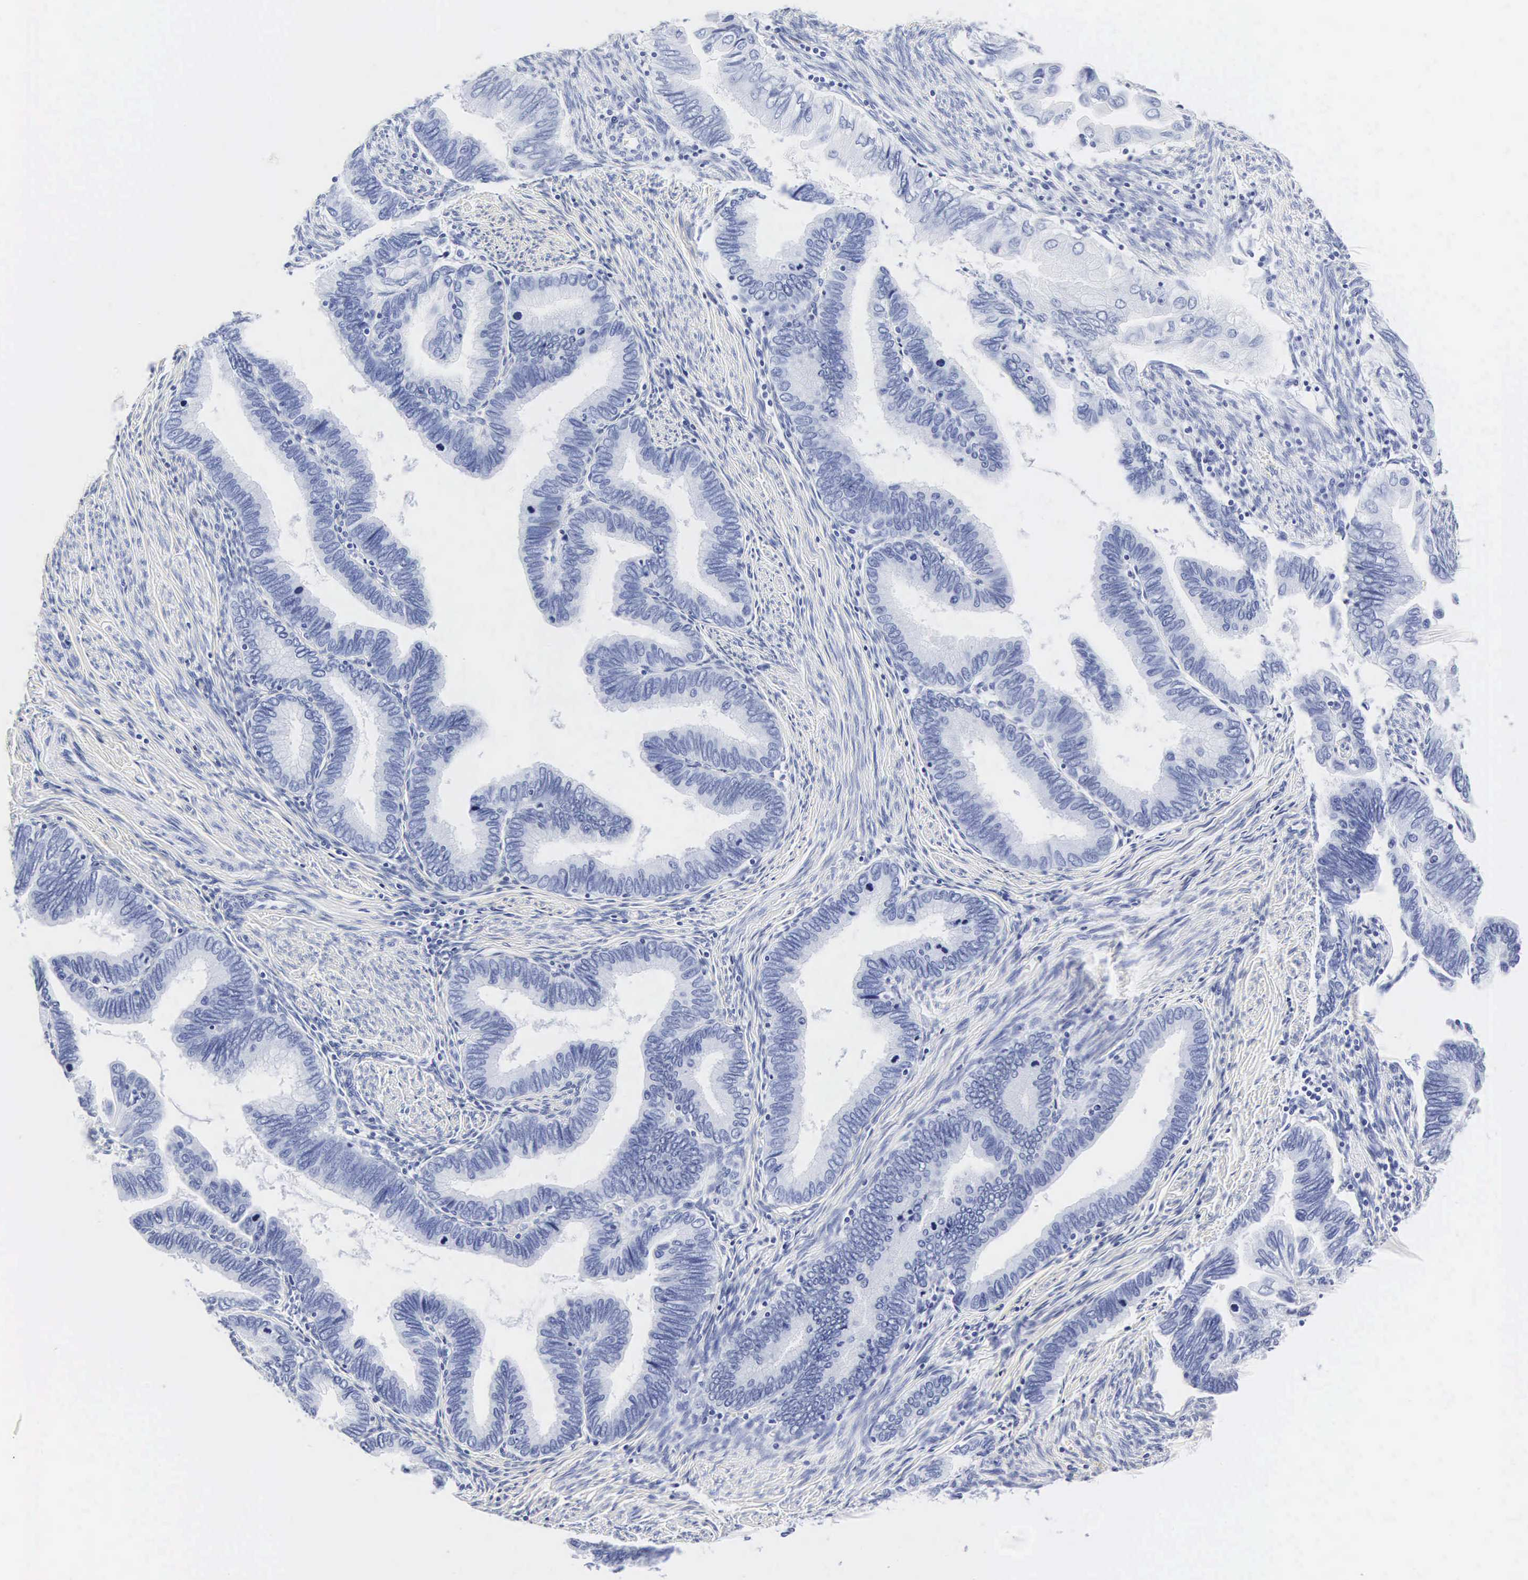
{"staining": {"intensity": "negative", "quantity": "none", "location": "none"}, "tissue": "cervical cancer", "cell_type": "Tumor cells", "image_type": "cancer", "snomed": [{"axis": "morphology", "description": "Adenocarcinoma, NOS"}, {"axis": "topography", "description": "Cervix"}], "caption": "DAB immunohistochemical staining of human adenocarcinoma (cervical) shows no significant staining in tumor cells.", "gene": "INS", "patient": {"sex": "female", "age": 49}}